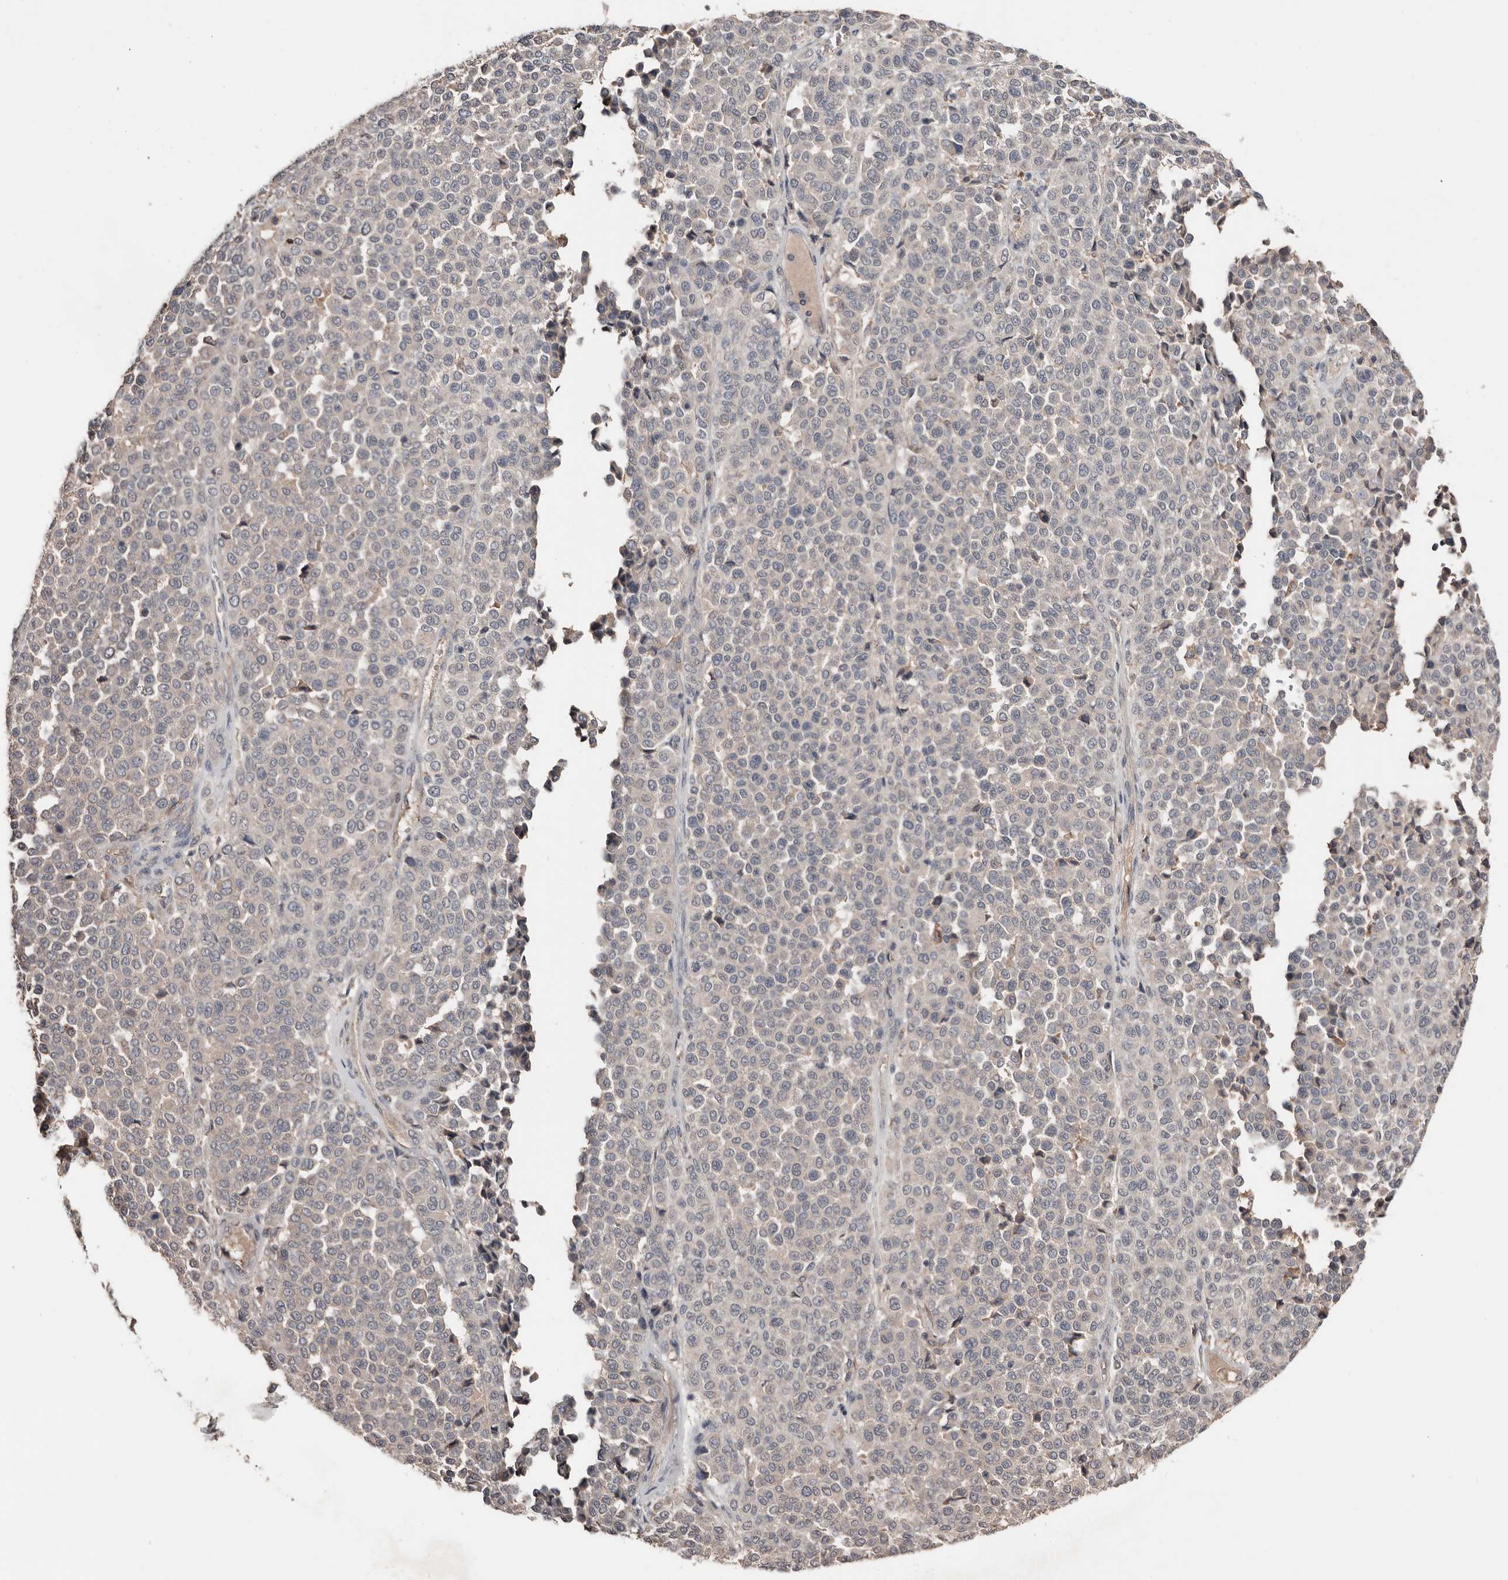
{"staining": {"intensity": "negative", "quantity": "none", "location": "none"}, "tissue": "melanoma", "cell_type": "Tumor cells", "image_type": "cancer", "snomed": [{"axis": "morphology", "description": "Malignant melanoma, Metastatic site"}, {"axis": "topography", "description": "Pancreas"}], "caption": "IHC of malignant melanoma (metastatic site) shows no staining in tumor cells. (Stains: DAB IHC with hematoxylin counter stain, Microscopy: brightfield microscopy at high magnification).", "gene": "SLC39A2", "patient": {"sex": "female", "age": 30}}